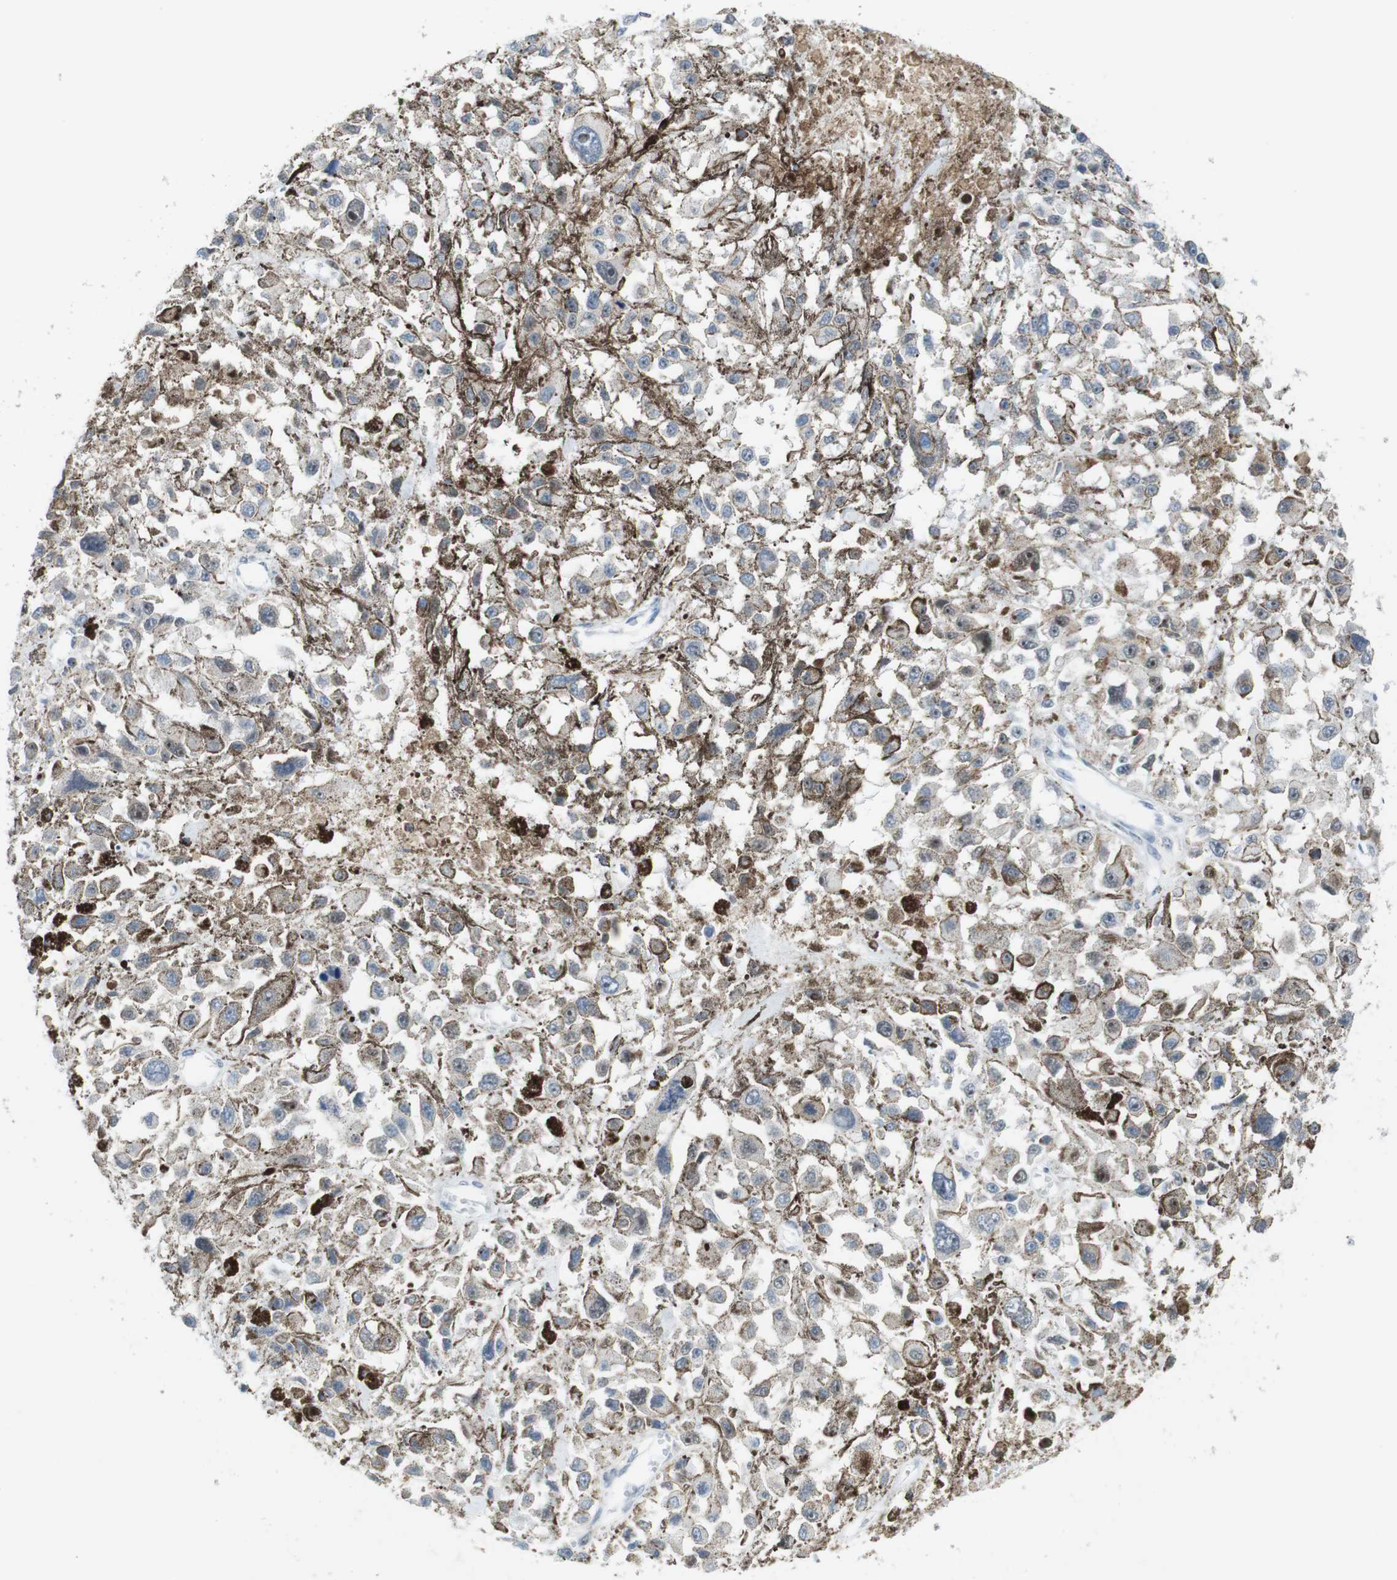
{"staining": {"intensity": "negative", "quantity": "none", "location": "none"}, "tissue": "melanoma", "cell_type": "Tumor cells", "image_type": "cancer", "snomed": [{"axis": "morphology", "description": "Malignant melanoma, Metastatic site"}, {"axis": "topography", "description": "Lymph node"}], "caption": "This is an immunohistochemistry (IHC) histopathology image of malignant melanoma (metastatic site). There is no expression in tumor cells.", "gene": "TJP3", "patient": {"sex": "male", "age": 59}}